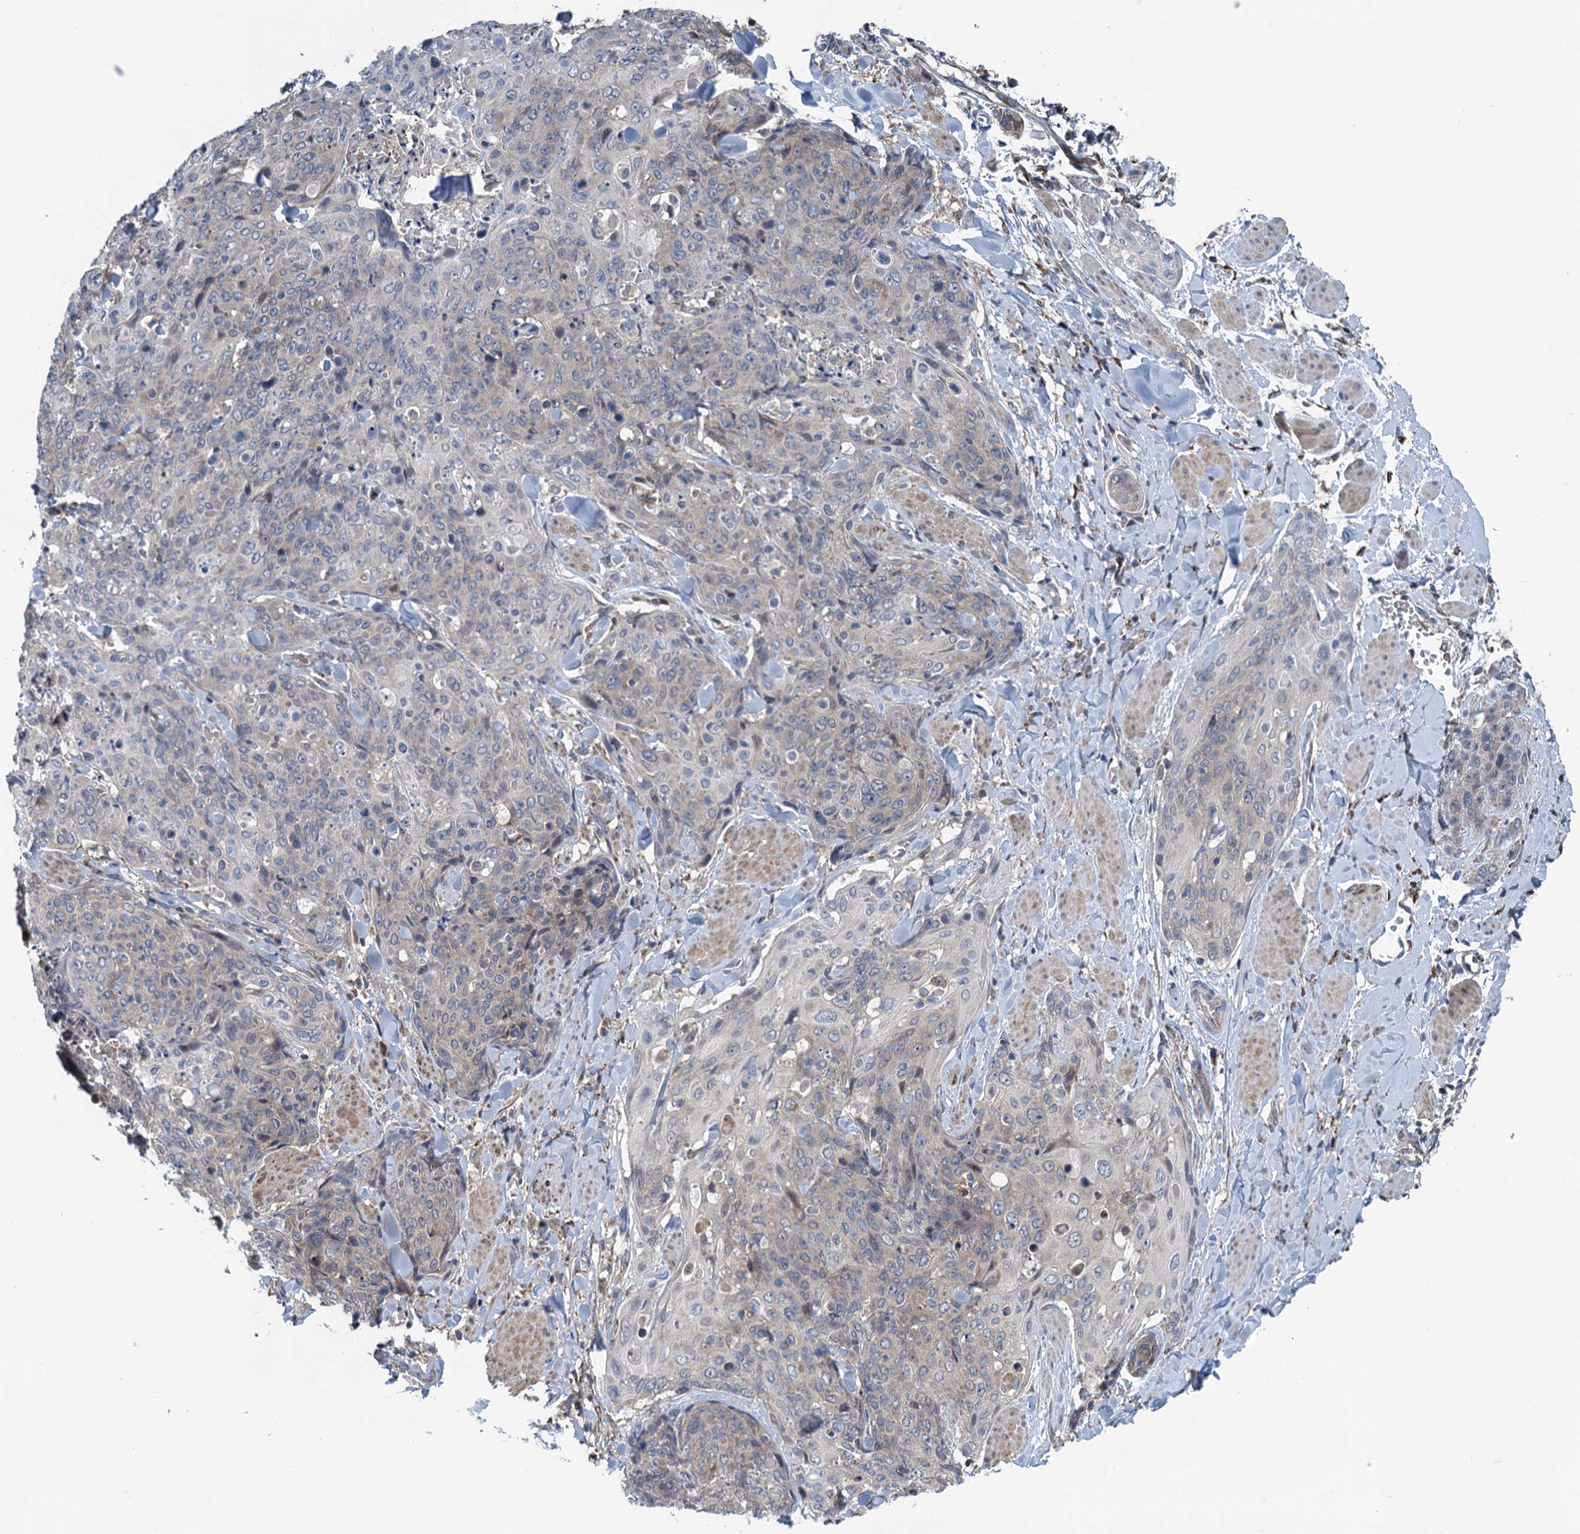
{"staining": {"intensity": "negative", "quantity": "none", "location": "none"}, "tissue": "skin cancer", "cell_type": "Tumor cells", "image_type": "cancer", "snomed": [{"axis": "morphology", "description": "Squamous cell carcinoma, NOS"}, {"axis": "topography", "description": "Skin"}, {"axis": "topography", "description": "Vulva"}], "caption": "This is an immunohistochemistry (IHC) image of skin cancer. There is no expression in tumor cells.", "gene": "CNTN5", "patient": {"sex": "female", "age": 85}}